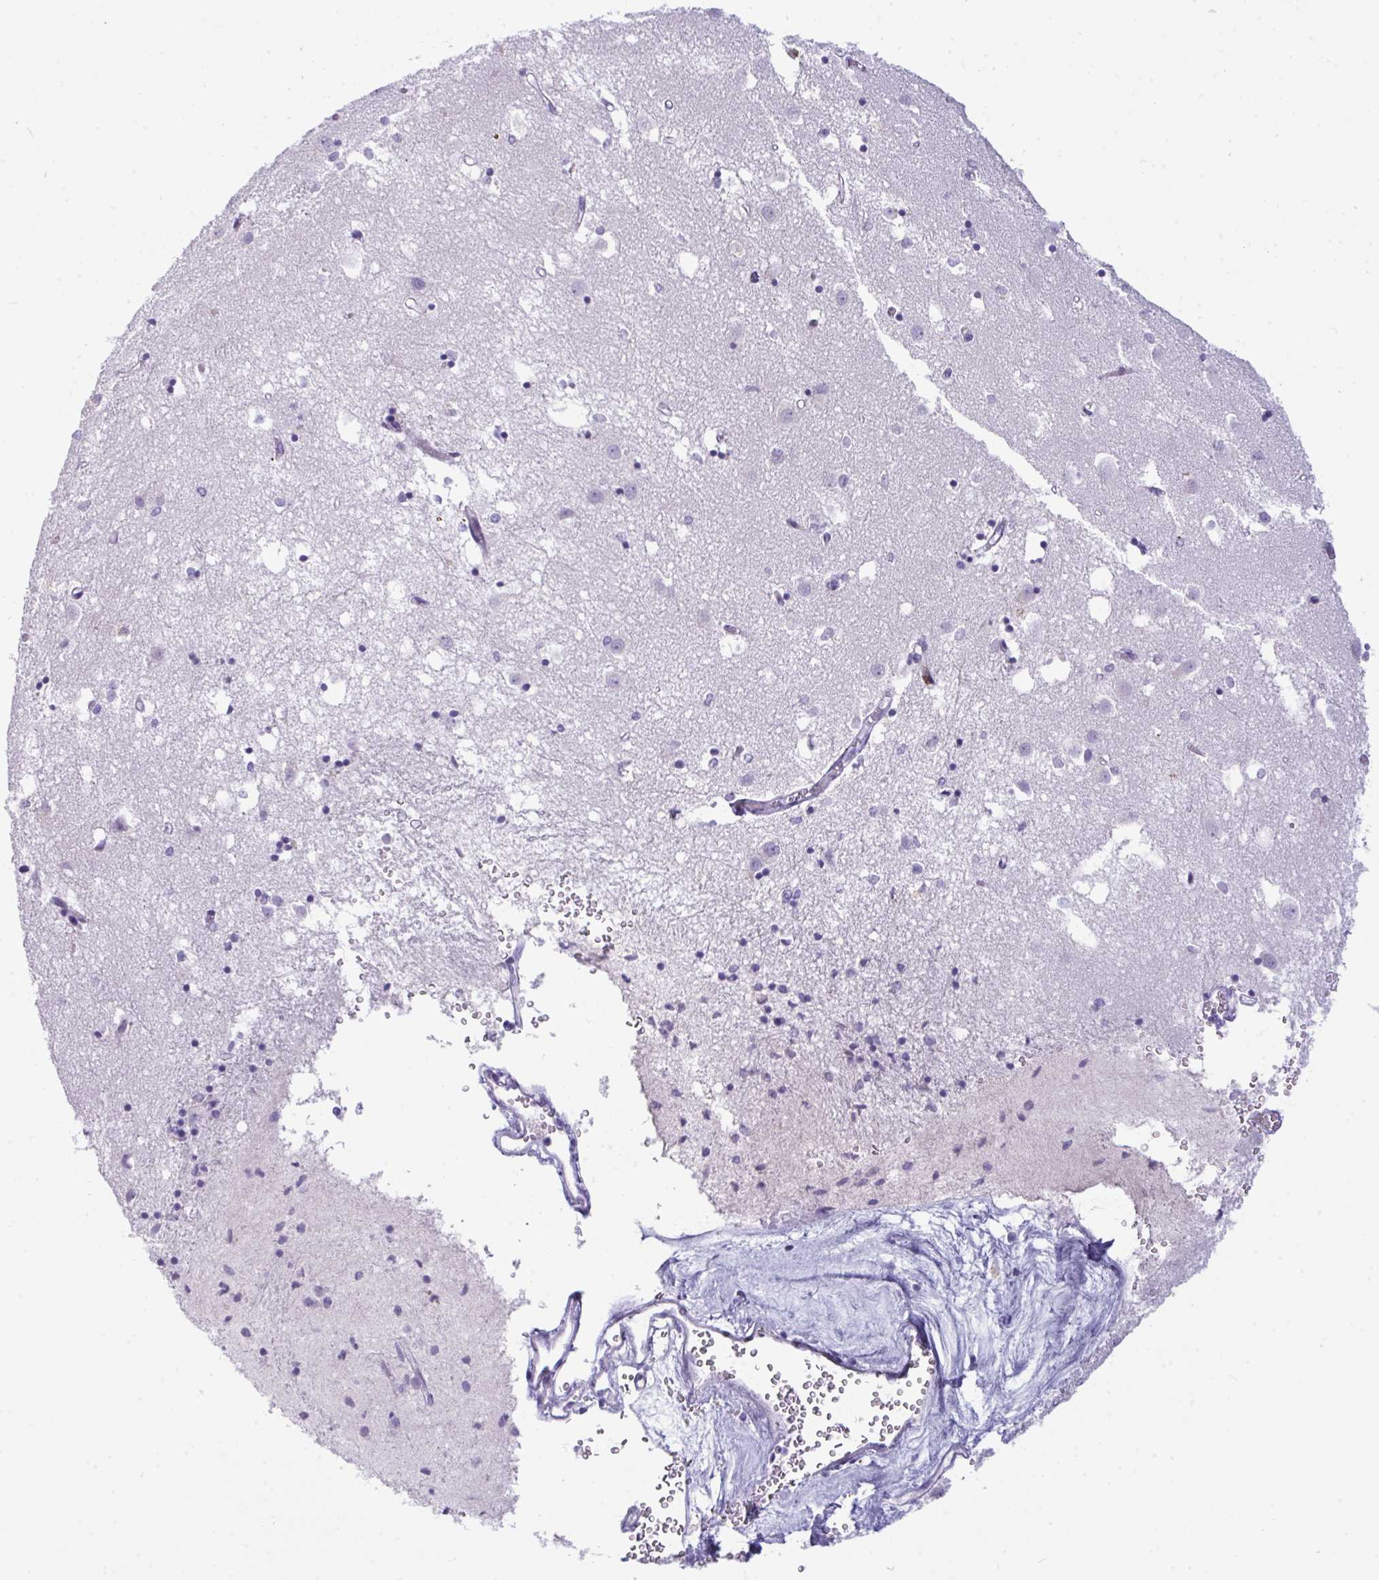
{"staining": {"intensity": "negative", "quantity": "none", "location": "none"}, "tissue": "caudate", "cell_type": "Glial cells", "image_type": "normal", "snomed": [{"axis": "morphology", "description": "Normal tissue, NOS"}, {"axis": "topography", "description": "Lateral ventricle wall"}], "caption": "Photomicrograph shows no significant protein expression in glial cells of benign caudate.", "gene": "ARHGAP42", "patient": {"sex": "male", "age": 70}}